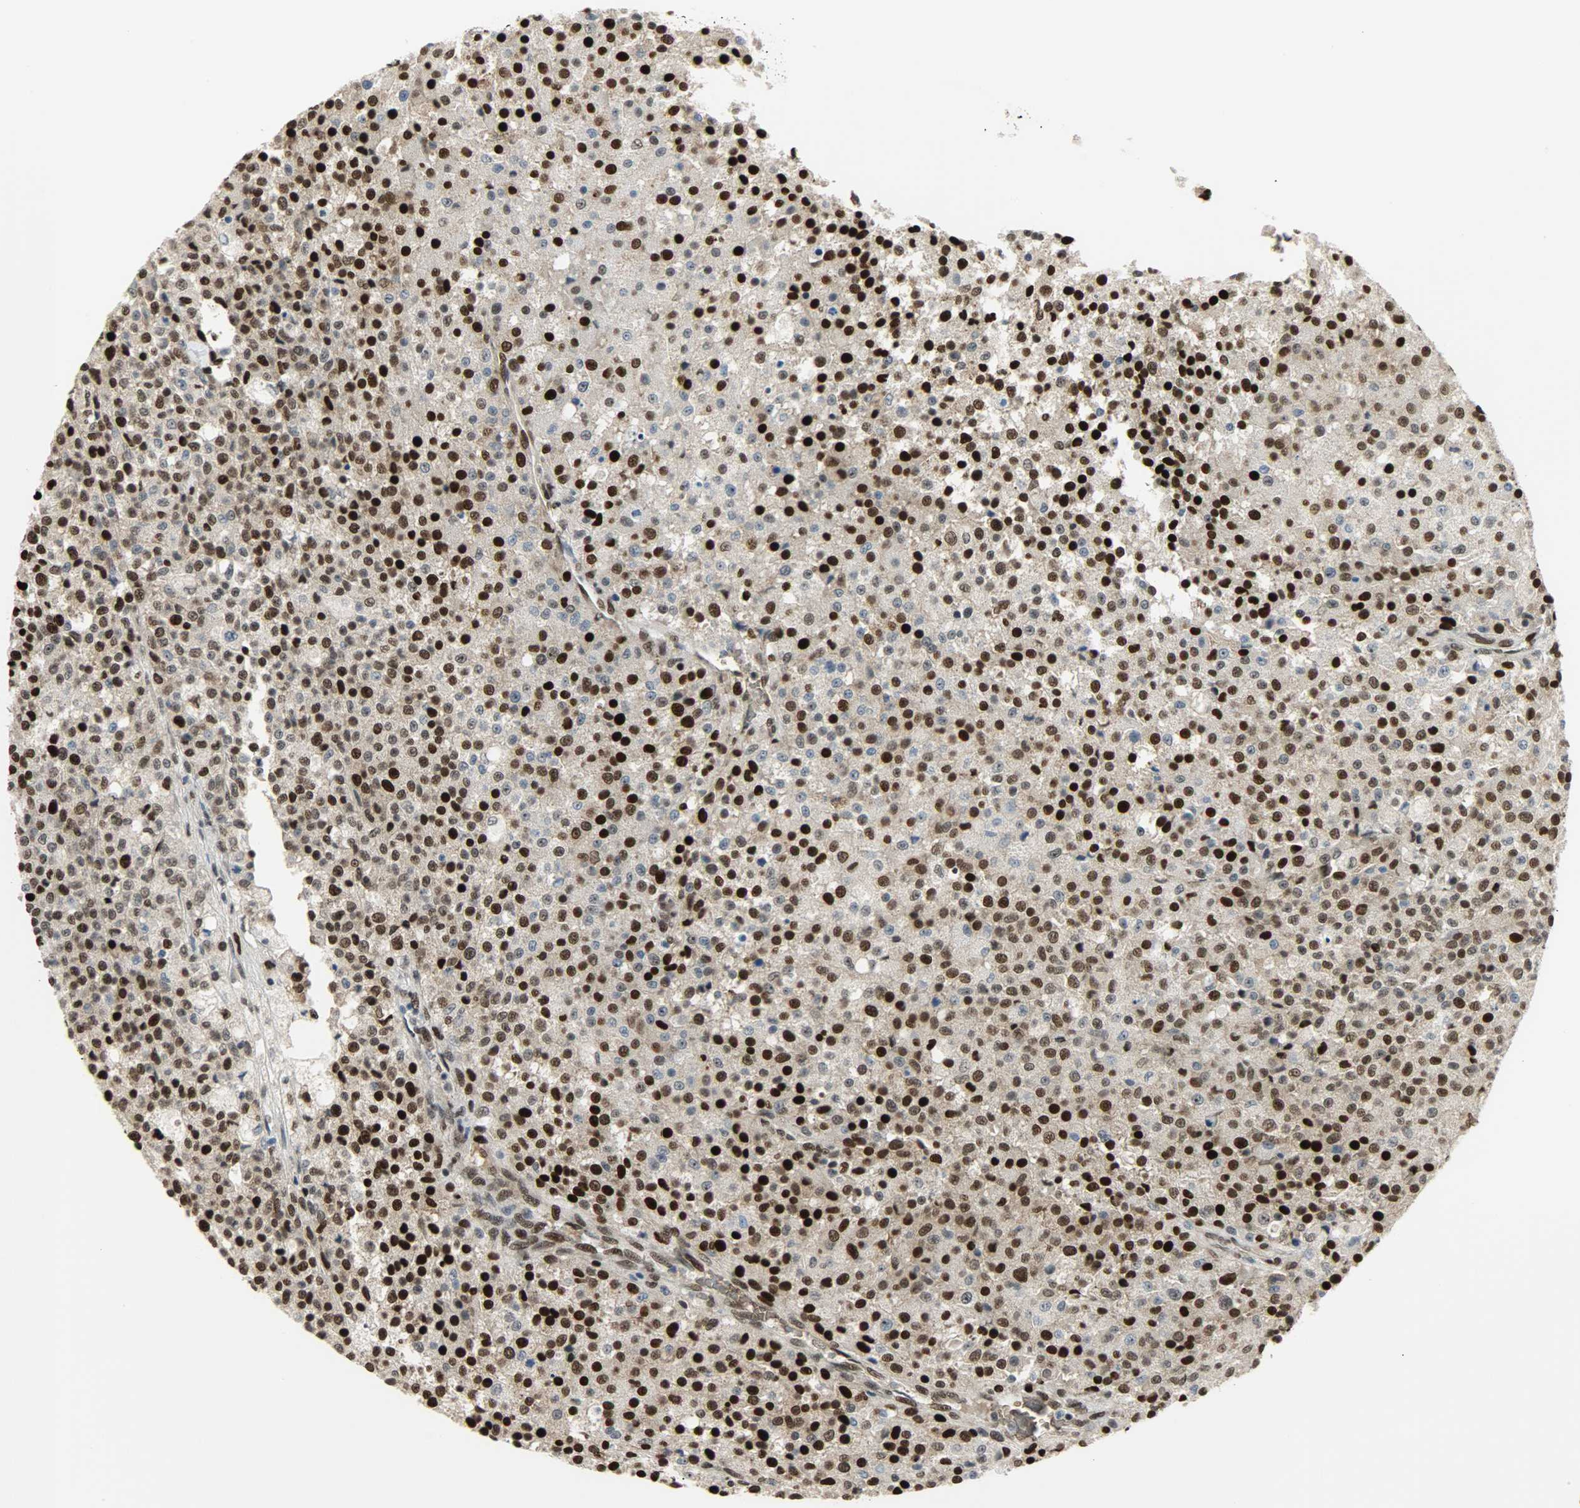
{"staining": {"intensity": "strong", "quantity": ">75%", "location": "cytoplasmic/membranous,nuclear"}, "tissue": "testis cancer", "cell_type": "Tumor cells", "image_type": "cancer", "snomed": [{"axis": "morphology", "description": "Seminoma, NOS"}, {"axis": "topography", "description": "Testis"}], "caption": "Immunohistochemical staining of testis cancer (seminoma) reveals strong cytoplasmic/membranous and nuclear protein positivity in approximately >75% of tumor cells. (Stains: DAB in brown, nuclei in blue, Microscopy: brightfield microscopy at high magnification).", "gene": "SNAI1", "patient": {"sex": "male", "age": 59}}